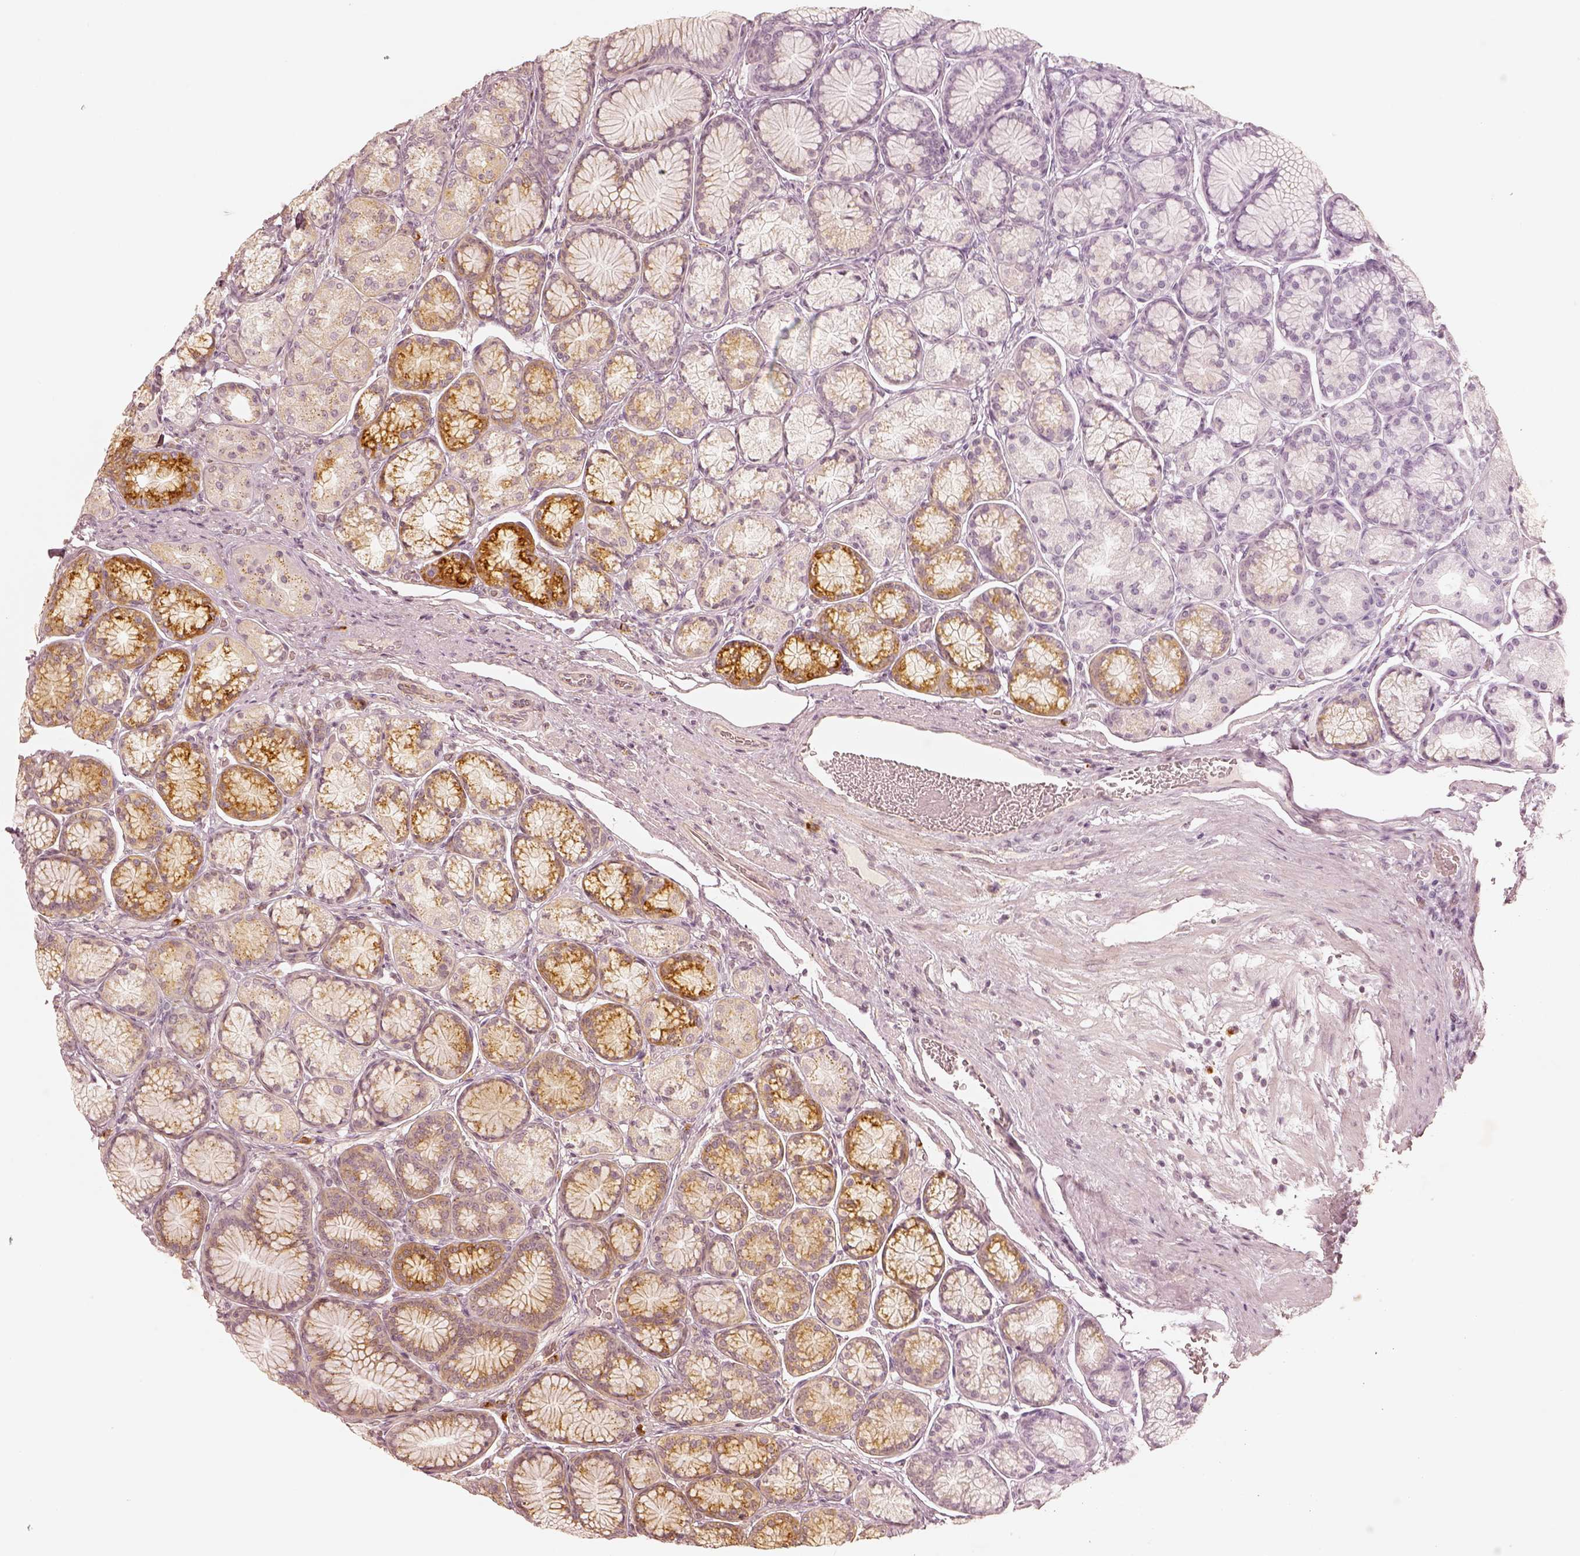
{"staining": {"intensity": "moderate", "quantity": "<25%", "location": "cytoplasmic/membranous"}, "tissue": "stomach", "cell_type": "Glandular cells", "image_type": "normal", "snomed": [{"axis": "morphology", "description": "Normal tissue, NOS"}, {"axis": "morphology", "description": "Adenocarcinoma, NOS"}, {"axis": "morphology", "description": "Adenocarcinoma, High grade"}, {"axis": "topography", "description": "Stomach, upper"}, {"axis": "topography", "description": "Stomach"}], "caption": "A high-resolution micrograph shows immunohistochemistry staining of unremarkable stomach, which displays moderate cytoplasmic/membranous staining in approximately <25% of glandular cells.", "gene": "GORASP2", "patient": {"sex": "female", "age": 65}}